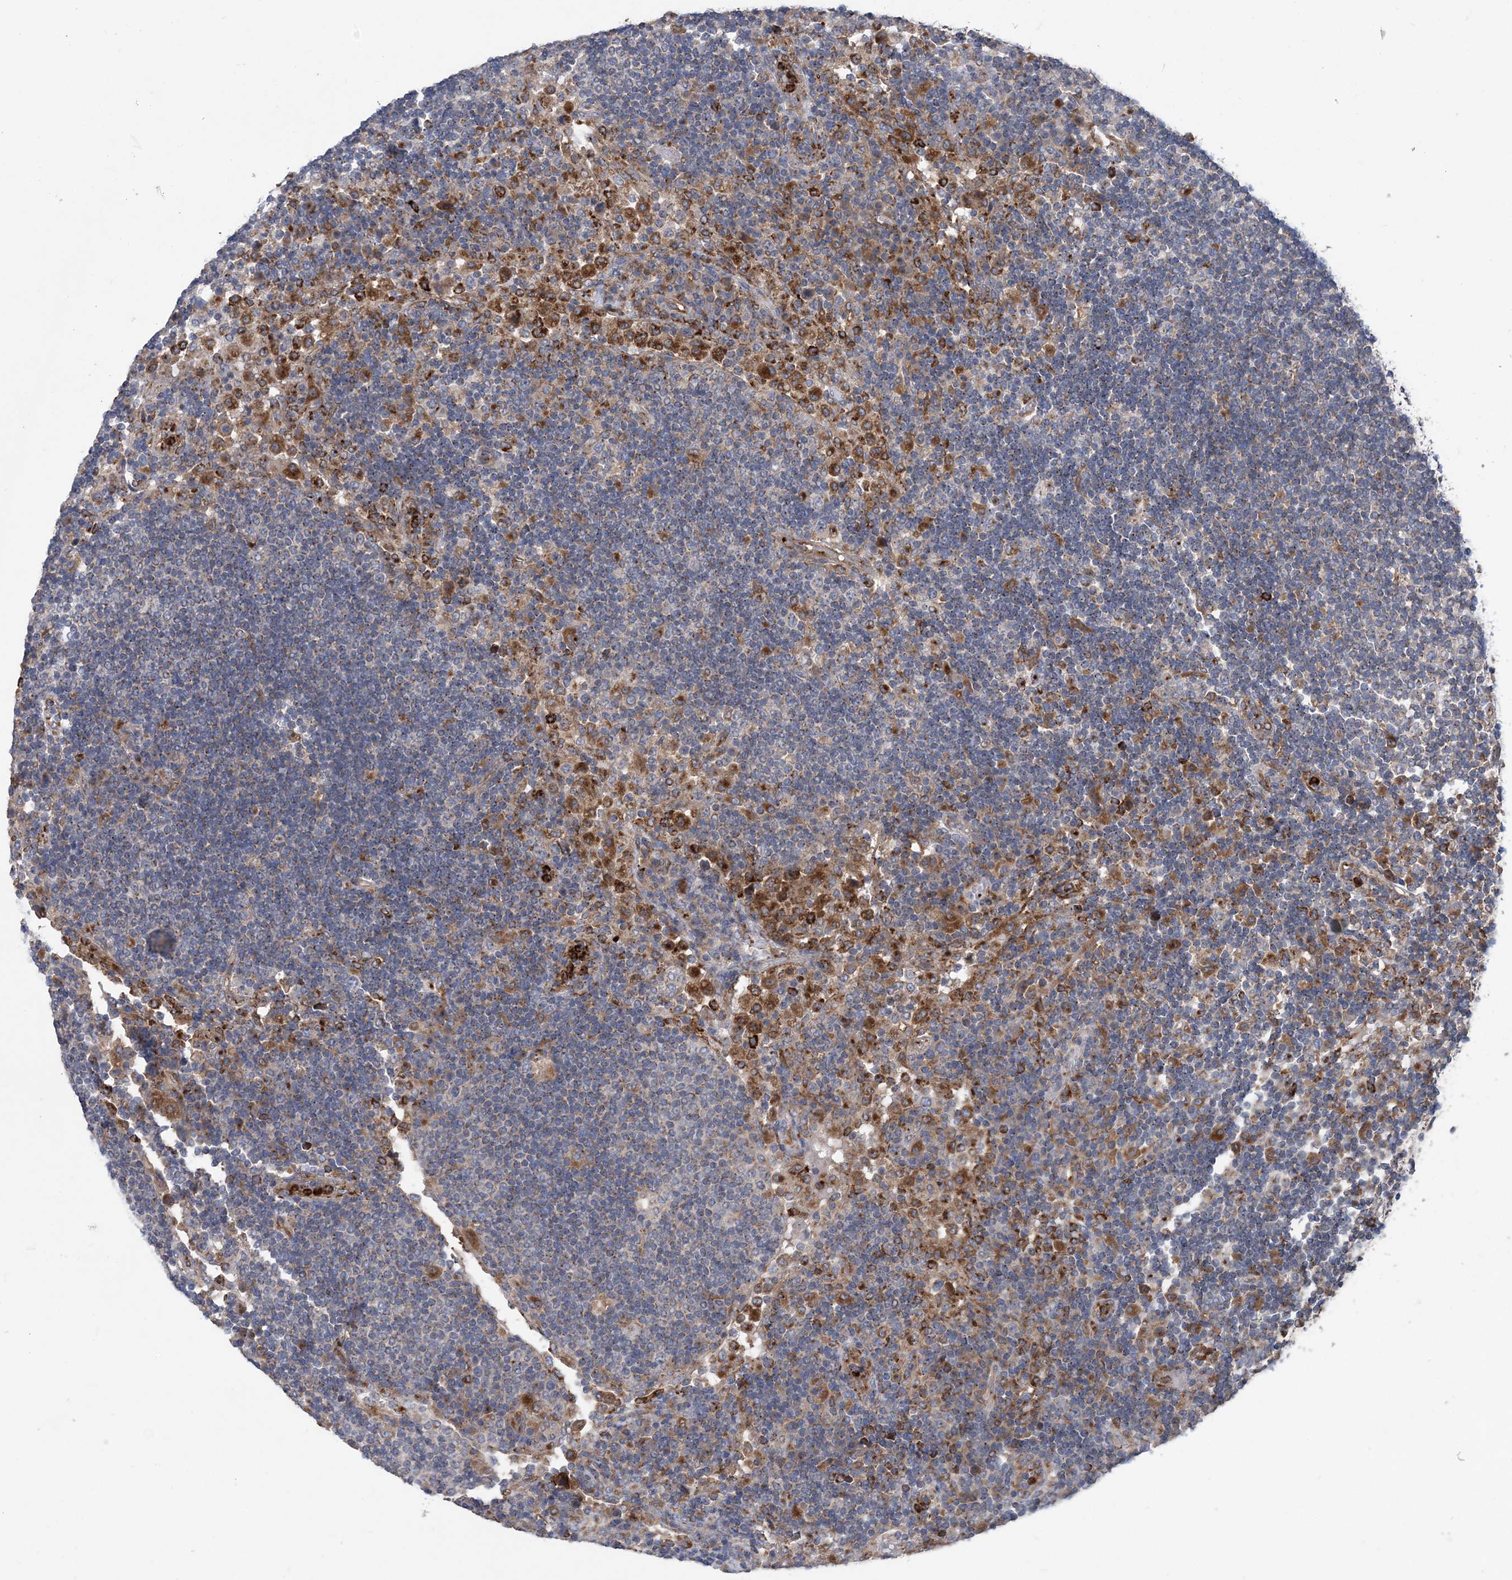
{"staining": {"intensity": "moderate", "quantity": "<25%", "location": "cytoplasmic/membranous"}, "tissue": "lymph node", "cell_type": "Non-germinal center cells", "image_type": "normal", "snomed": [{"axis": "morphology", "description": "Normal tissue, NOS"}, {"axis": "topography", "description": "Lymph node"}], "caption": "High-power microscopy captured an immunohistochemistry photomicrograph of unremarkable lymph node, revealing moderate cytoplasmic/membranous expression in about <25% of non-germinal center cells.", "gene": "PTTG1IP", "patient": {"sex": "female", "age": 53}}